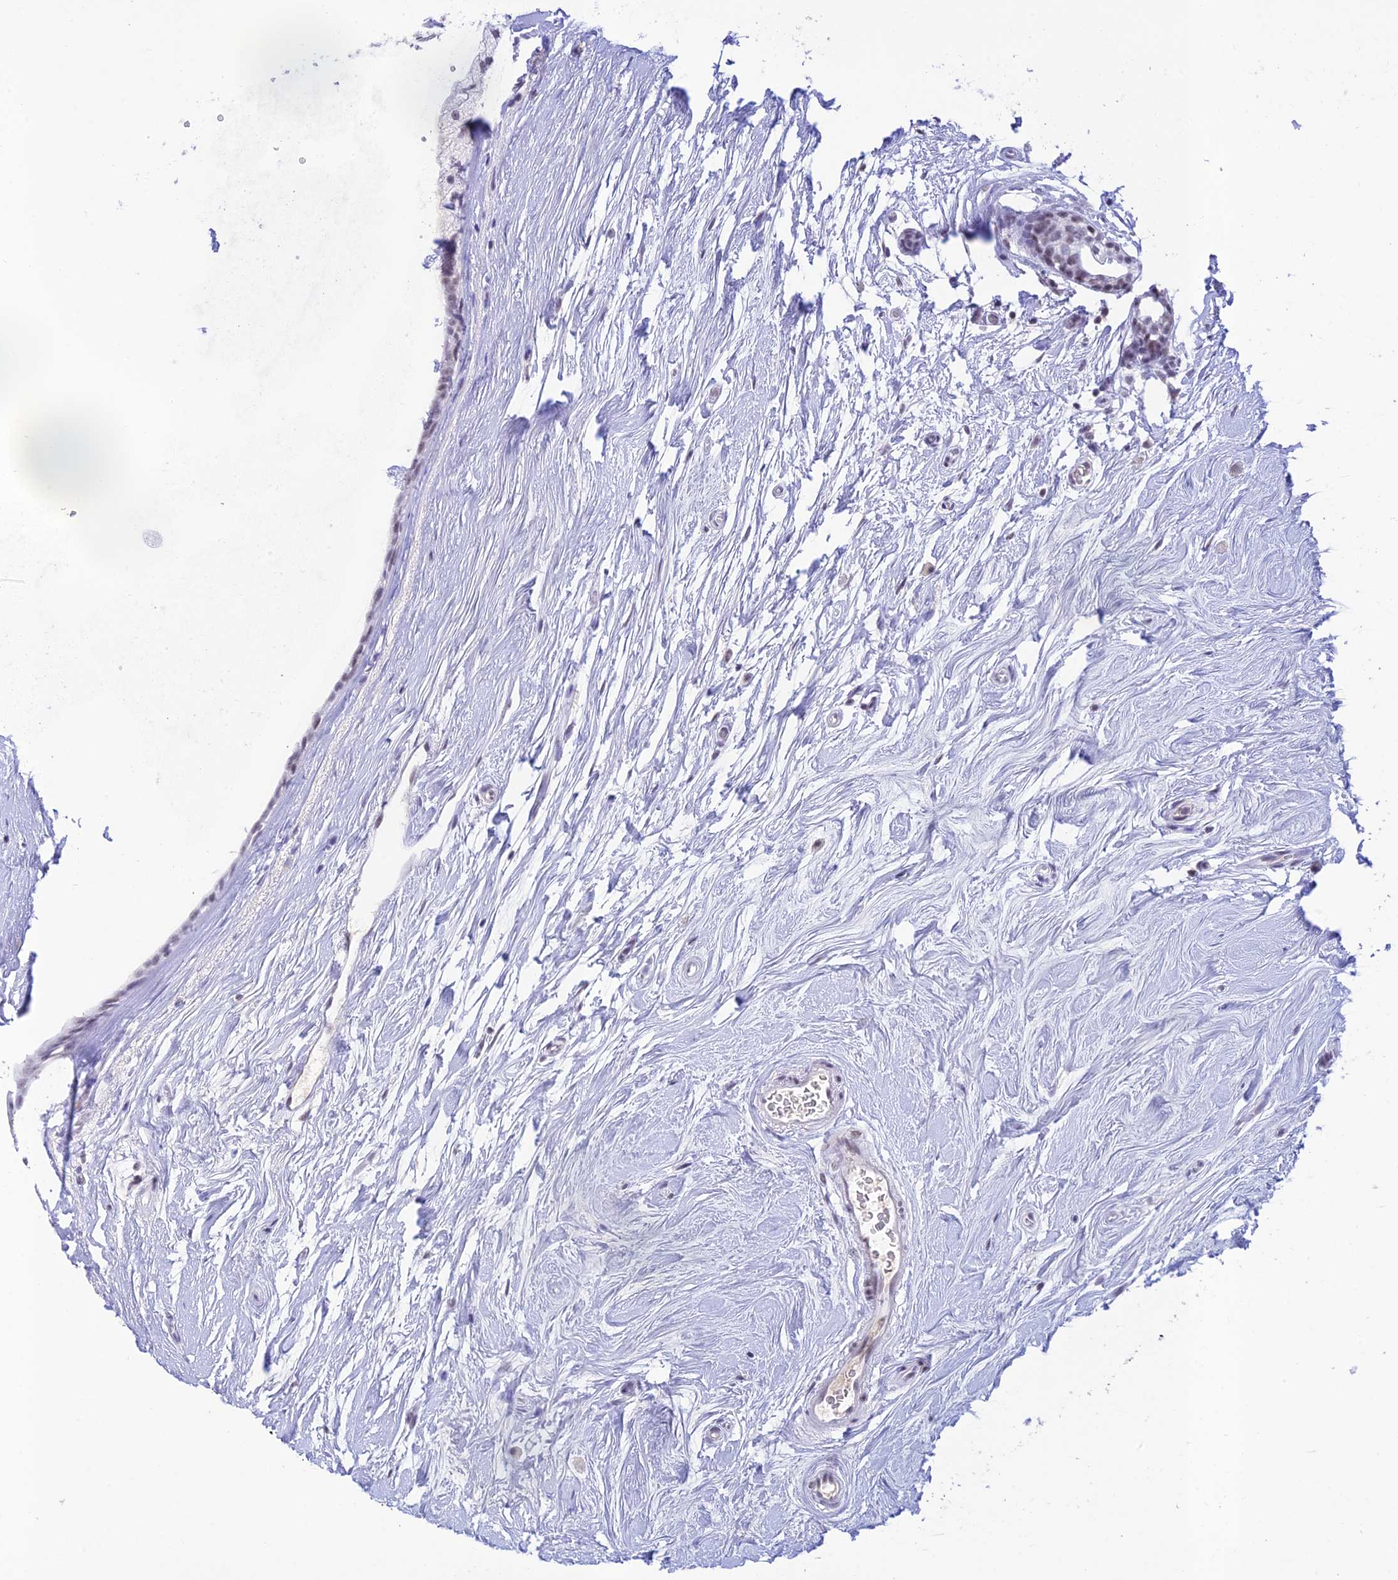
{"staining": {"intensity": "negative", "quantity": "none", "location": "none"}, "tissue": "breast cancer", "cell_type": "Tumor cells", "image_type": "cancer", "snomed": [{"axis": "morphology", "description": "Lobular carcinoma"}, {"axis": "topography", "description": "Breast"}], "caption": "High magnification brightfield microscopy of lobular carcinoma (breast) stained with DAB (3,3'-diaminobenzidine) (brown) and counterstained with hematoxylin (blue): tumor cells show no significant staining.", "gene": "THAP11", "patient": {"sex": "female", "age": 58}}